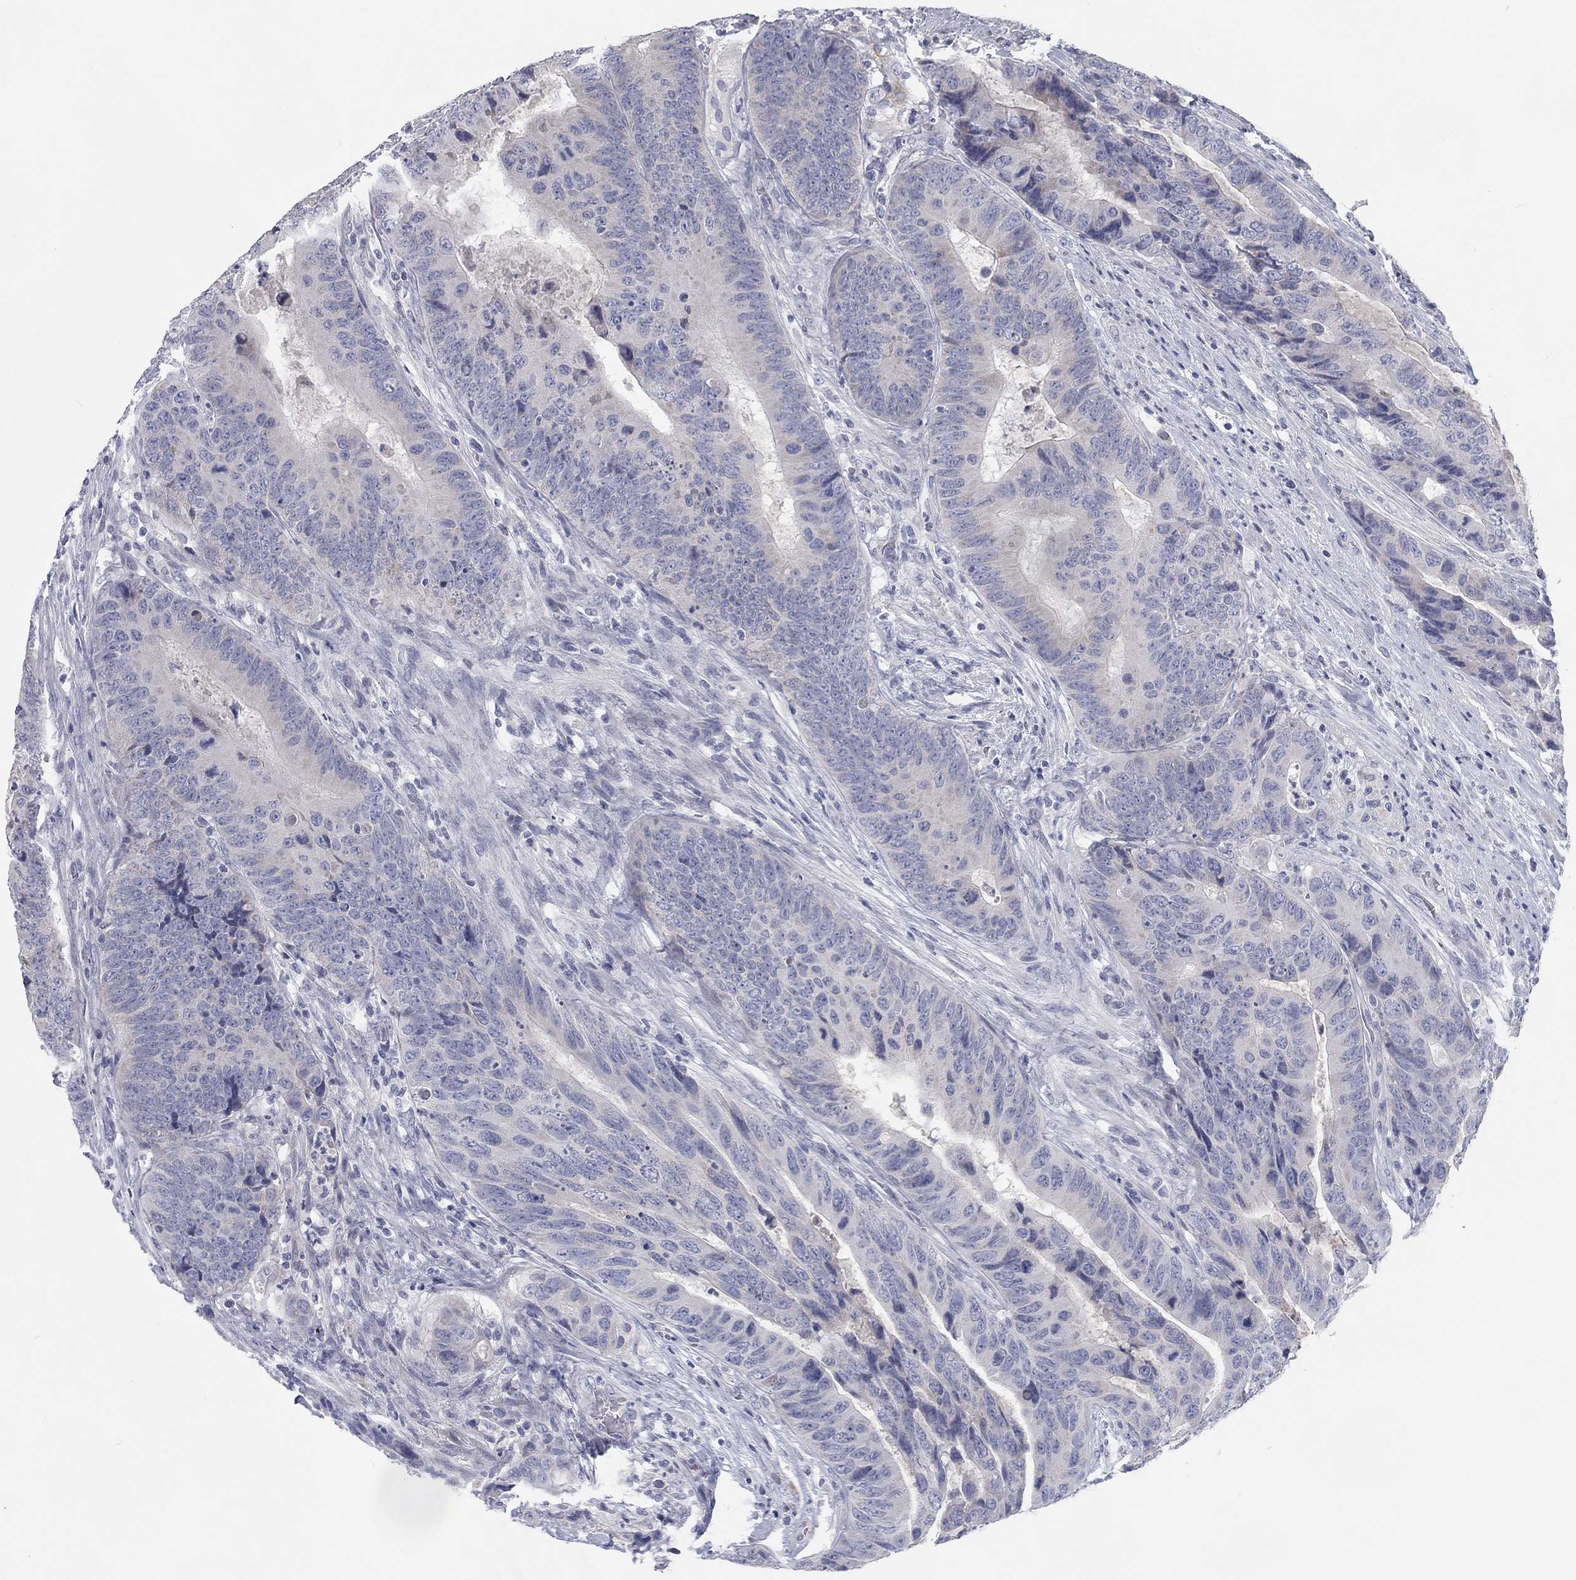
{"staining": {"intensity": "negative", "quantity": "none", "location": "none"}, "tissue": "colorectal cancer", "cell_type": "Tumor cells", "image_type": "cancer", "snomed": [{"axis": "morphology", "description": "Adenocarcinoma, NOS"}, {"axis": "topography", "description": "Colon"}], "caption": "IHC of colorectal cancer (adenocarcinoma) shows no expression in tumor cells.", "gene": "CALB1", "patient": {"sex": "female", "age": 56}}